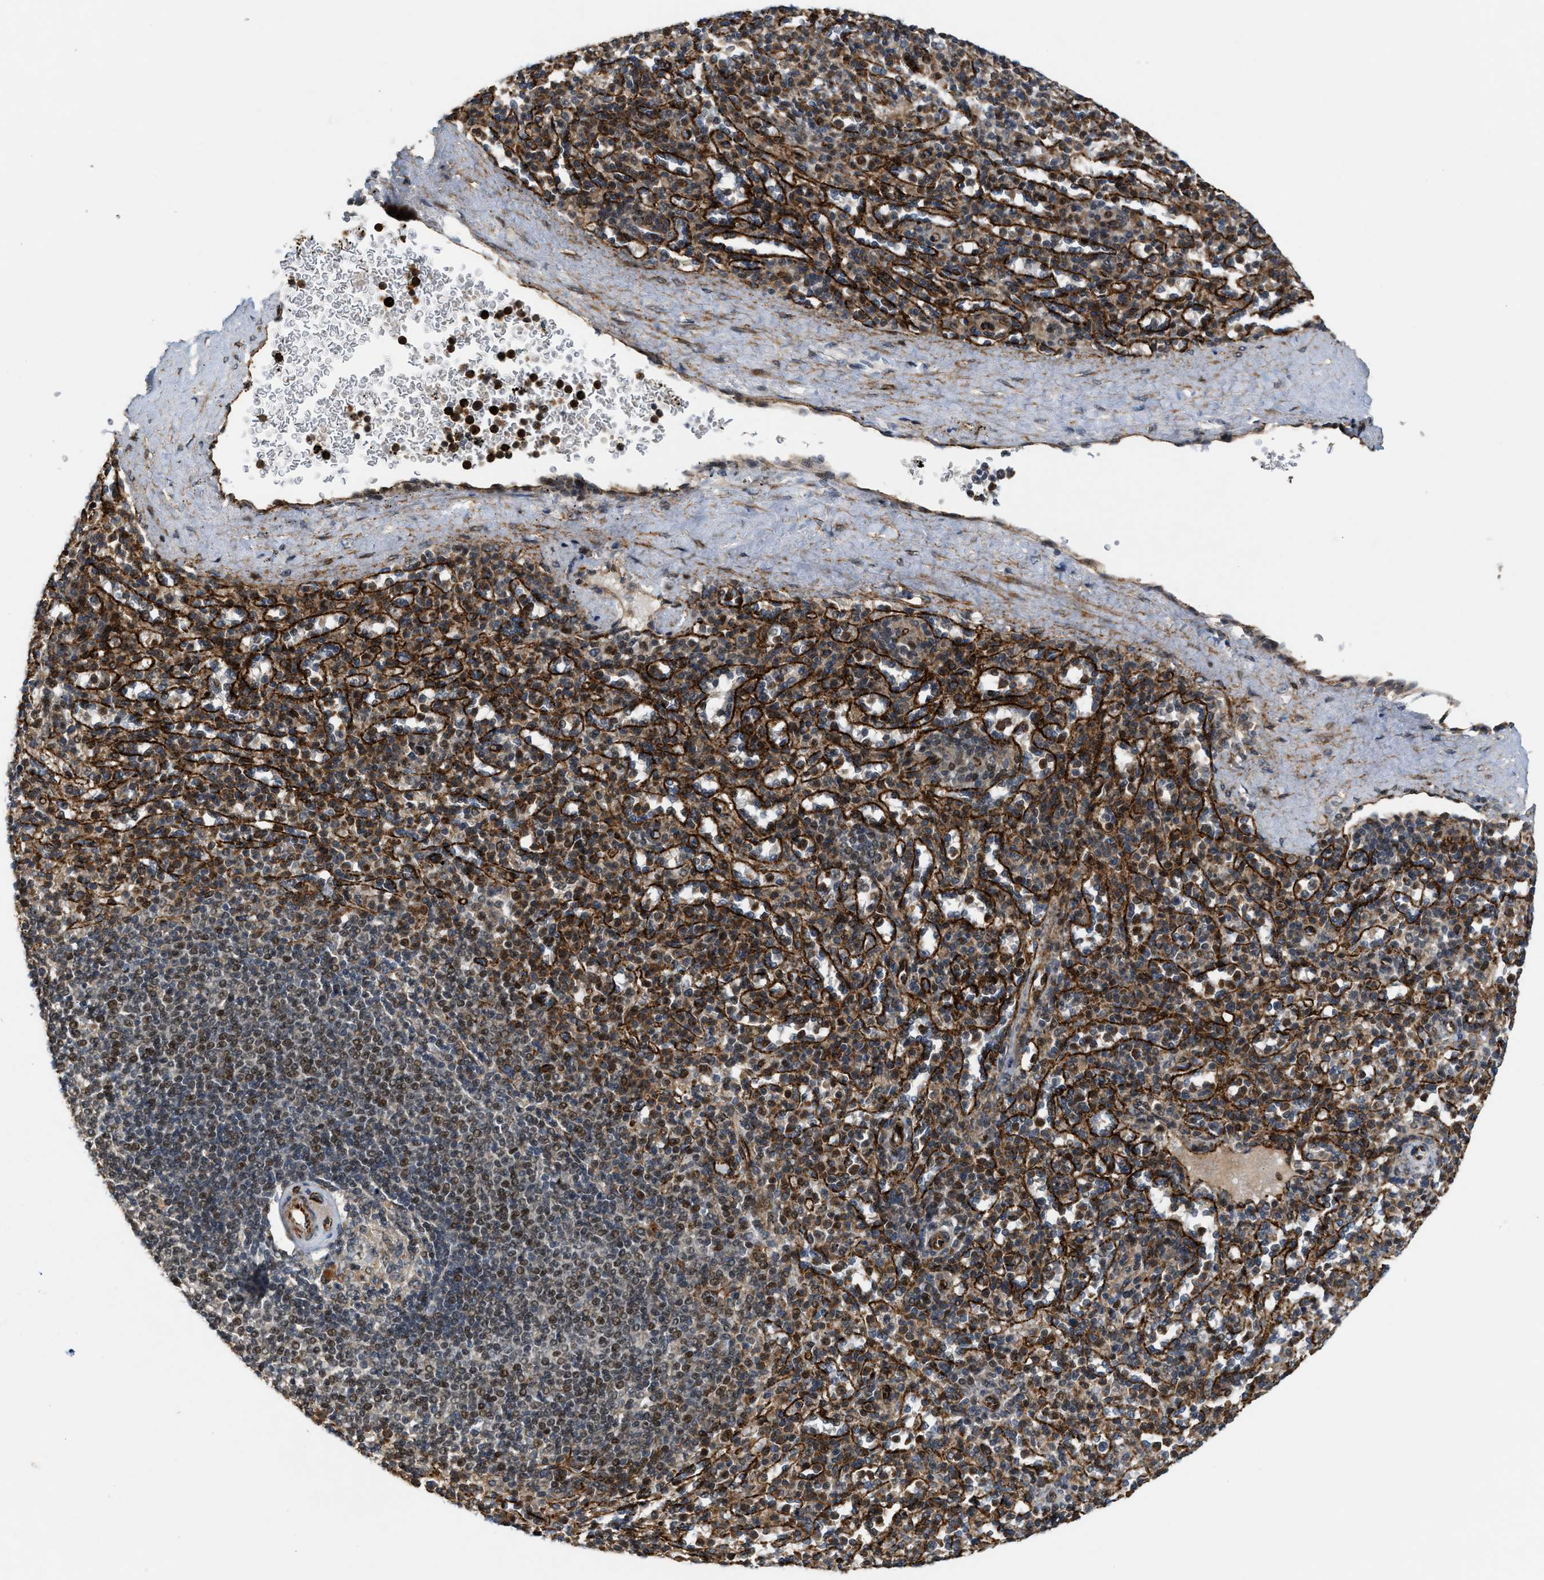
{"staining": {"intensity": "moderate", "quantity": "25%-75%", "location": "cytoplasmic/membranous,nuclear"}, "tissue": "spleen", "cell_type": "Cells in red pulp", "image_type": "normal", "snomed": [{"axis": "morphology", "description": "Normal tissue, NOS"}, {"axis": "topography", "description": "Spleen"}], "caption": "Moderate cytoplasmic/membranous,nuclear staining is present in approximately 25%-75% of cells in red pulp in normal spleen.", "gene": "DPF2", "patient": {"sex": "male", "age": 36}}